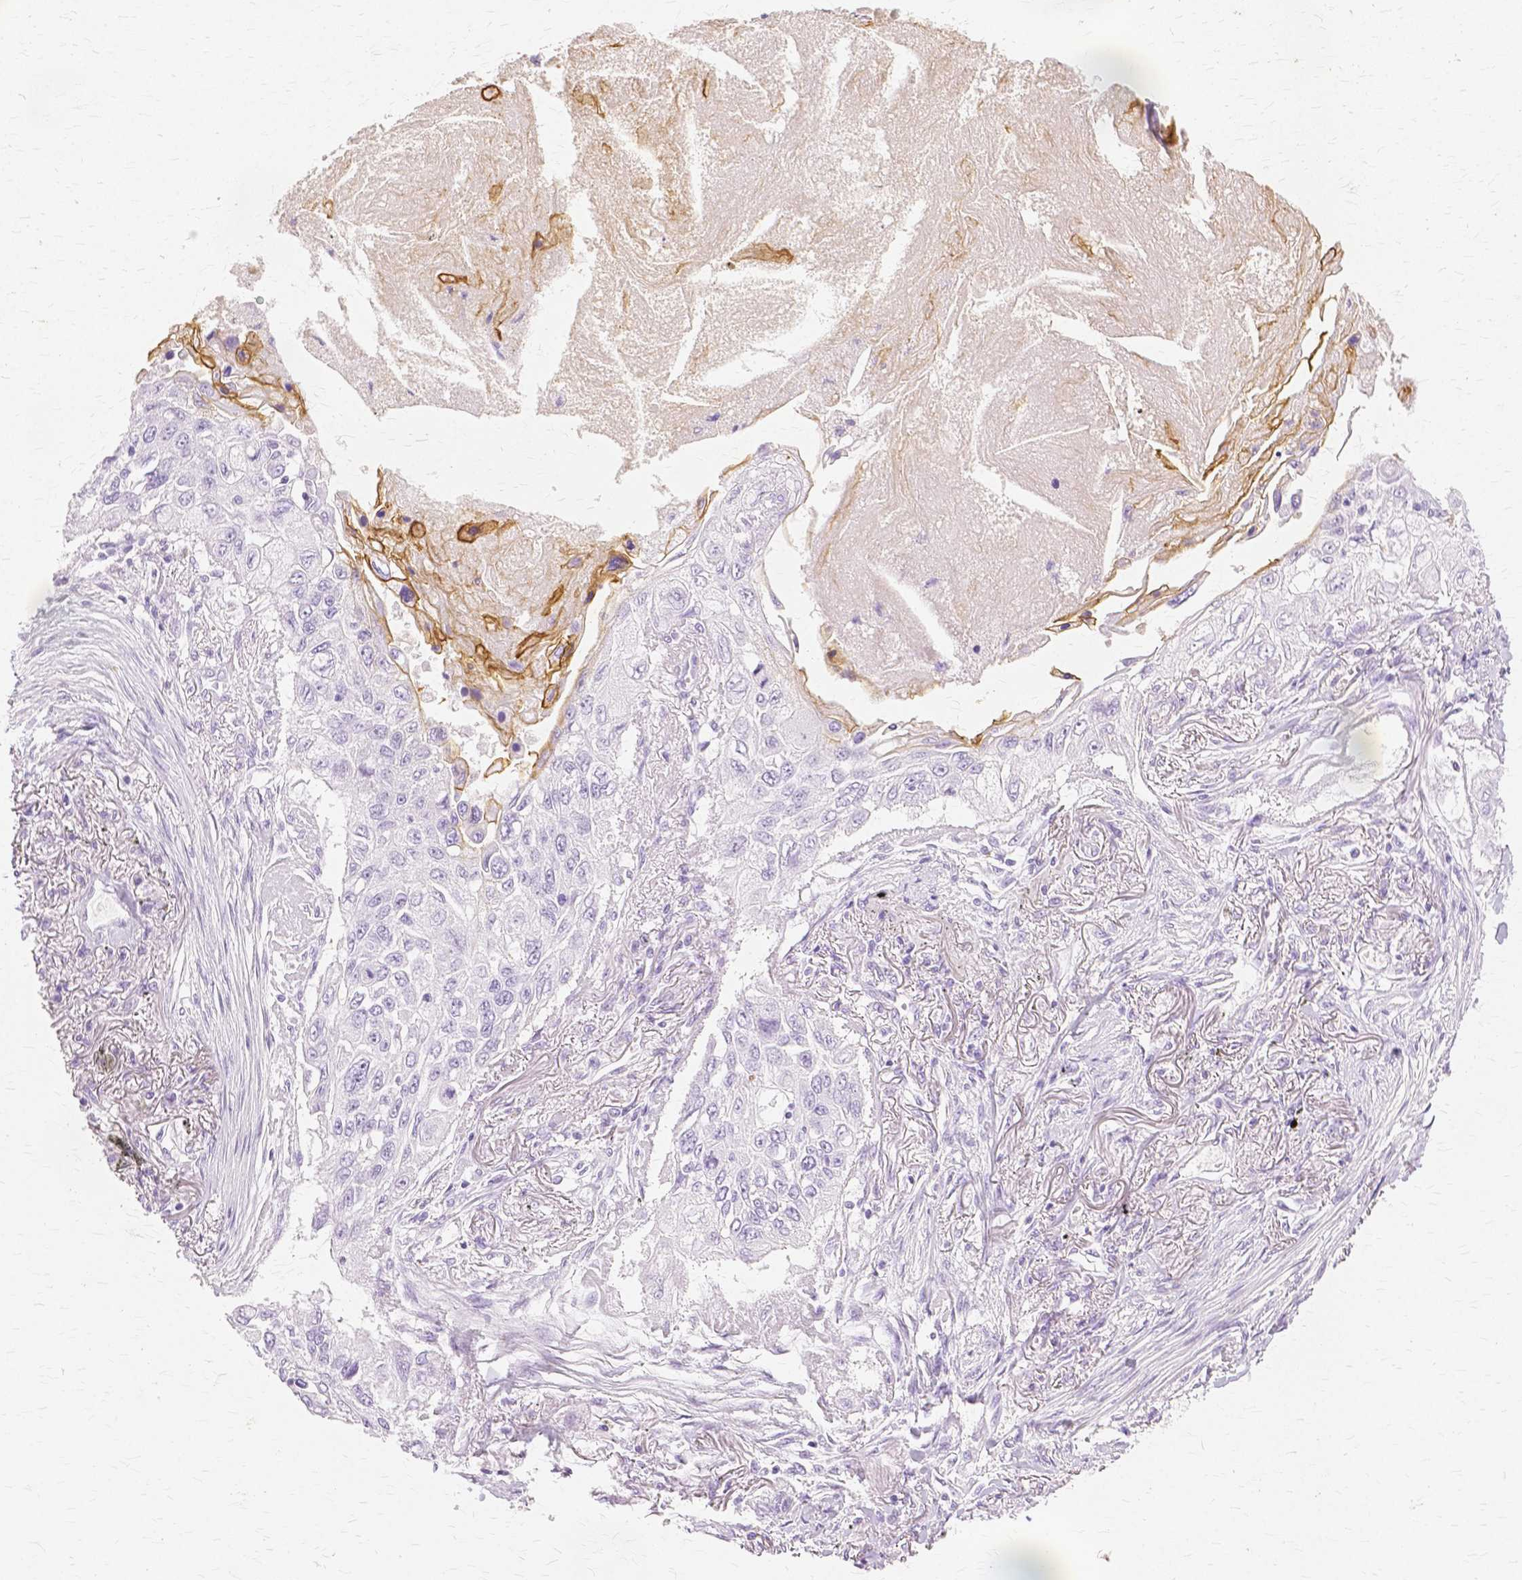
{"staining": {"intensity": "moderate", "quantity": "<25%", "location": "cytoplasmic/membranous"}, "tissue": "lung cancer", "cell_type": "Tumor cells", "image_type": "cancer", "snomed": [{"axis": "morphology", "description": "Squamous cell carcinoma, NOS"}, {"axis": "topography", "description": "Lung"}], "caption": "An image of lung squamous cell carcinoma stained for a protein exhibits moderate cytoplasmic/membranous brown staining in tumor cells.", "gene": "TGM1", "patient": {"sex": "male", "age": 75}}